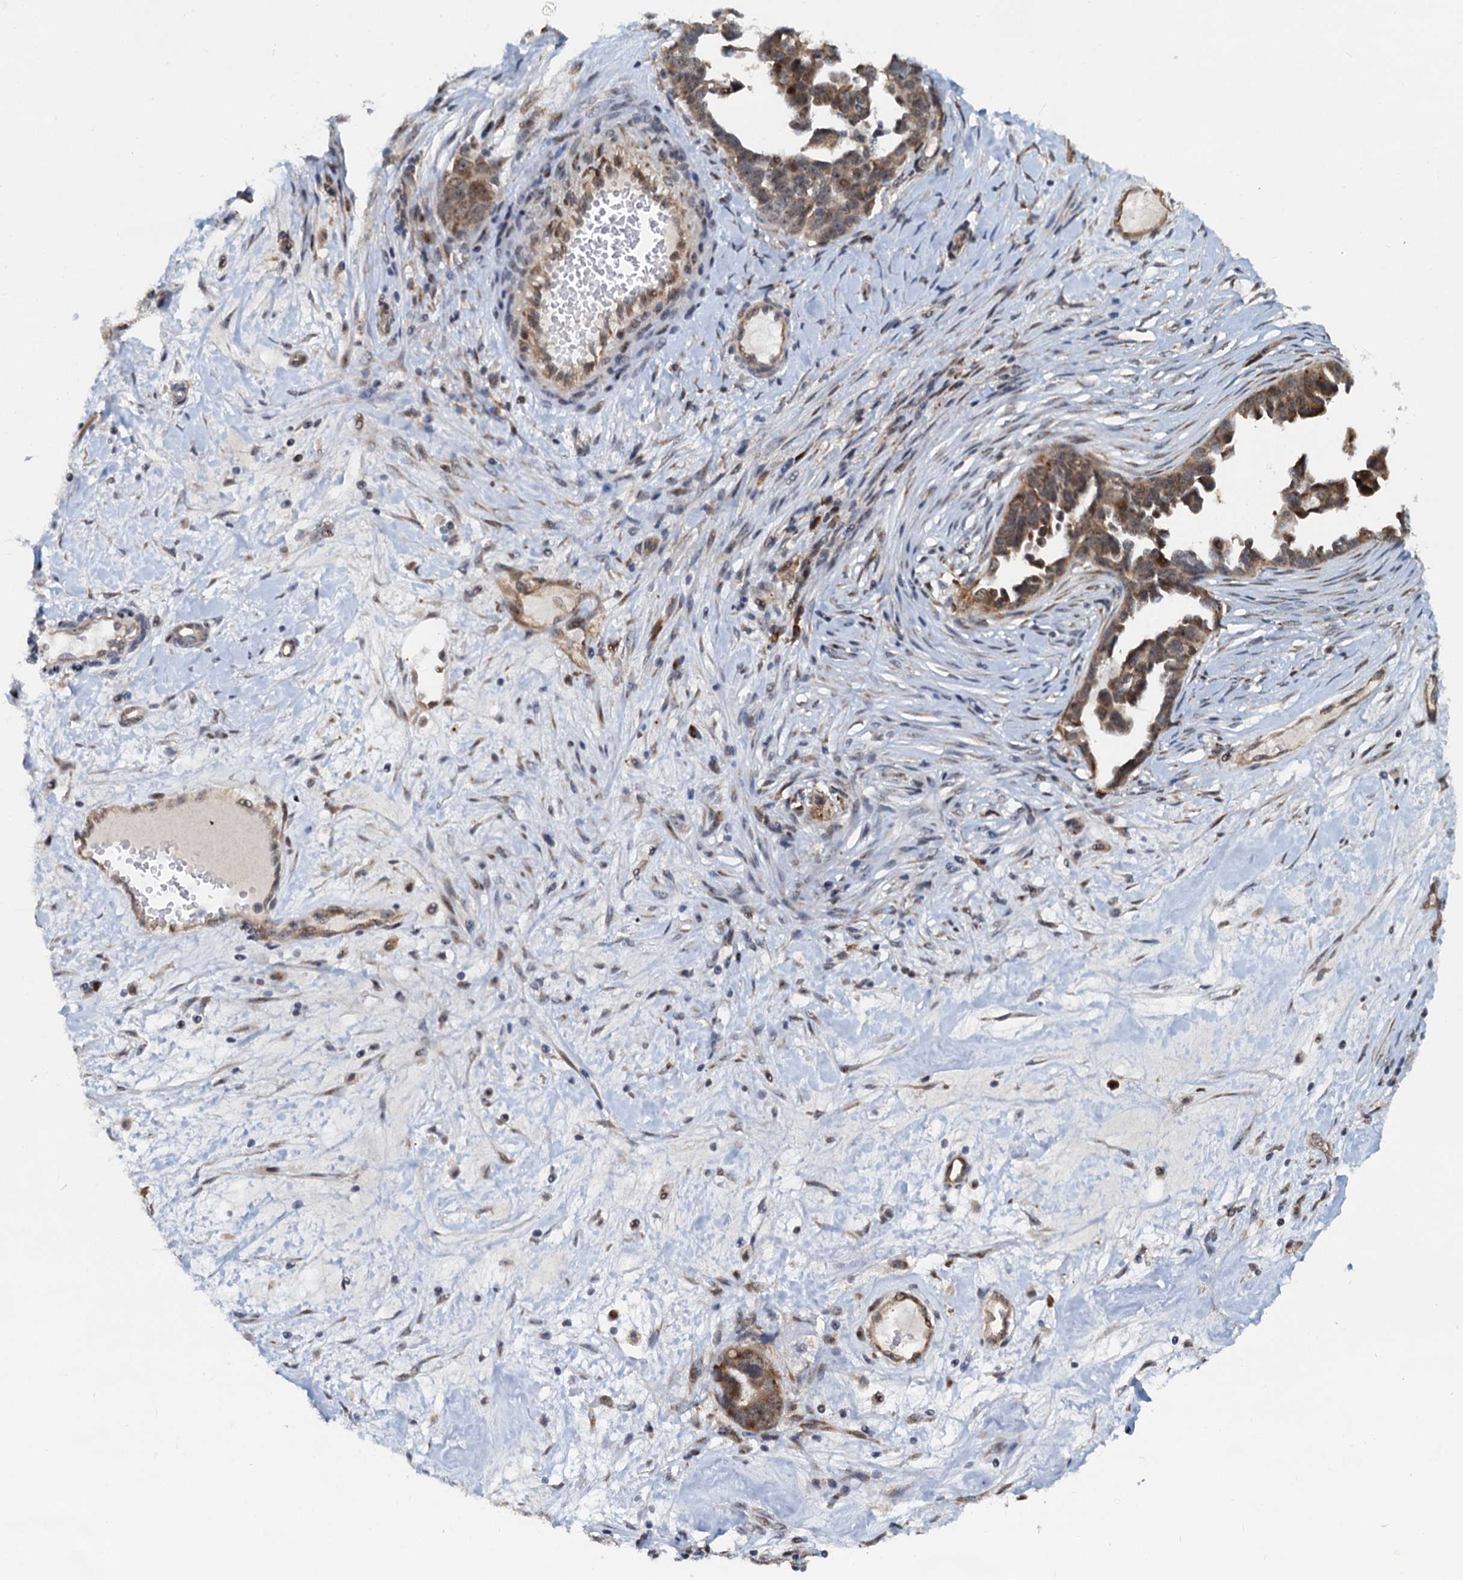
{"staining": {"intensity": "moderate", "quantity": ">75%", "location": "cytoplasmic/membranous"}, "tissue": "ovarian cancer", "cell_type": "Tumor cells", "image_type": "cancer", "snomed": [{"axis": "morphology", "description": "Cystadenocarcinoma, serous, NOS"}, {"axis": "topography", "description": "Ovary"}], "caption": "Immunohistochemistry of human ovarian cancer shows medium levels of moderate cytoplasmic/membranous staining in about >75% of tumor cells.", "gene": "DNAJC21", "patient": {"sex": "female", "age": 54}}